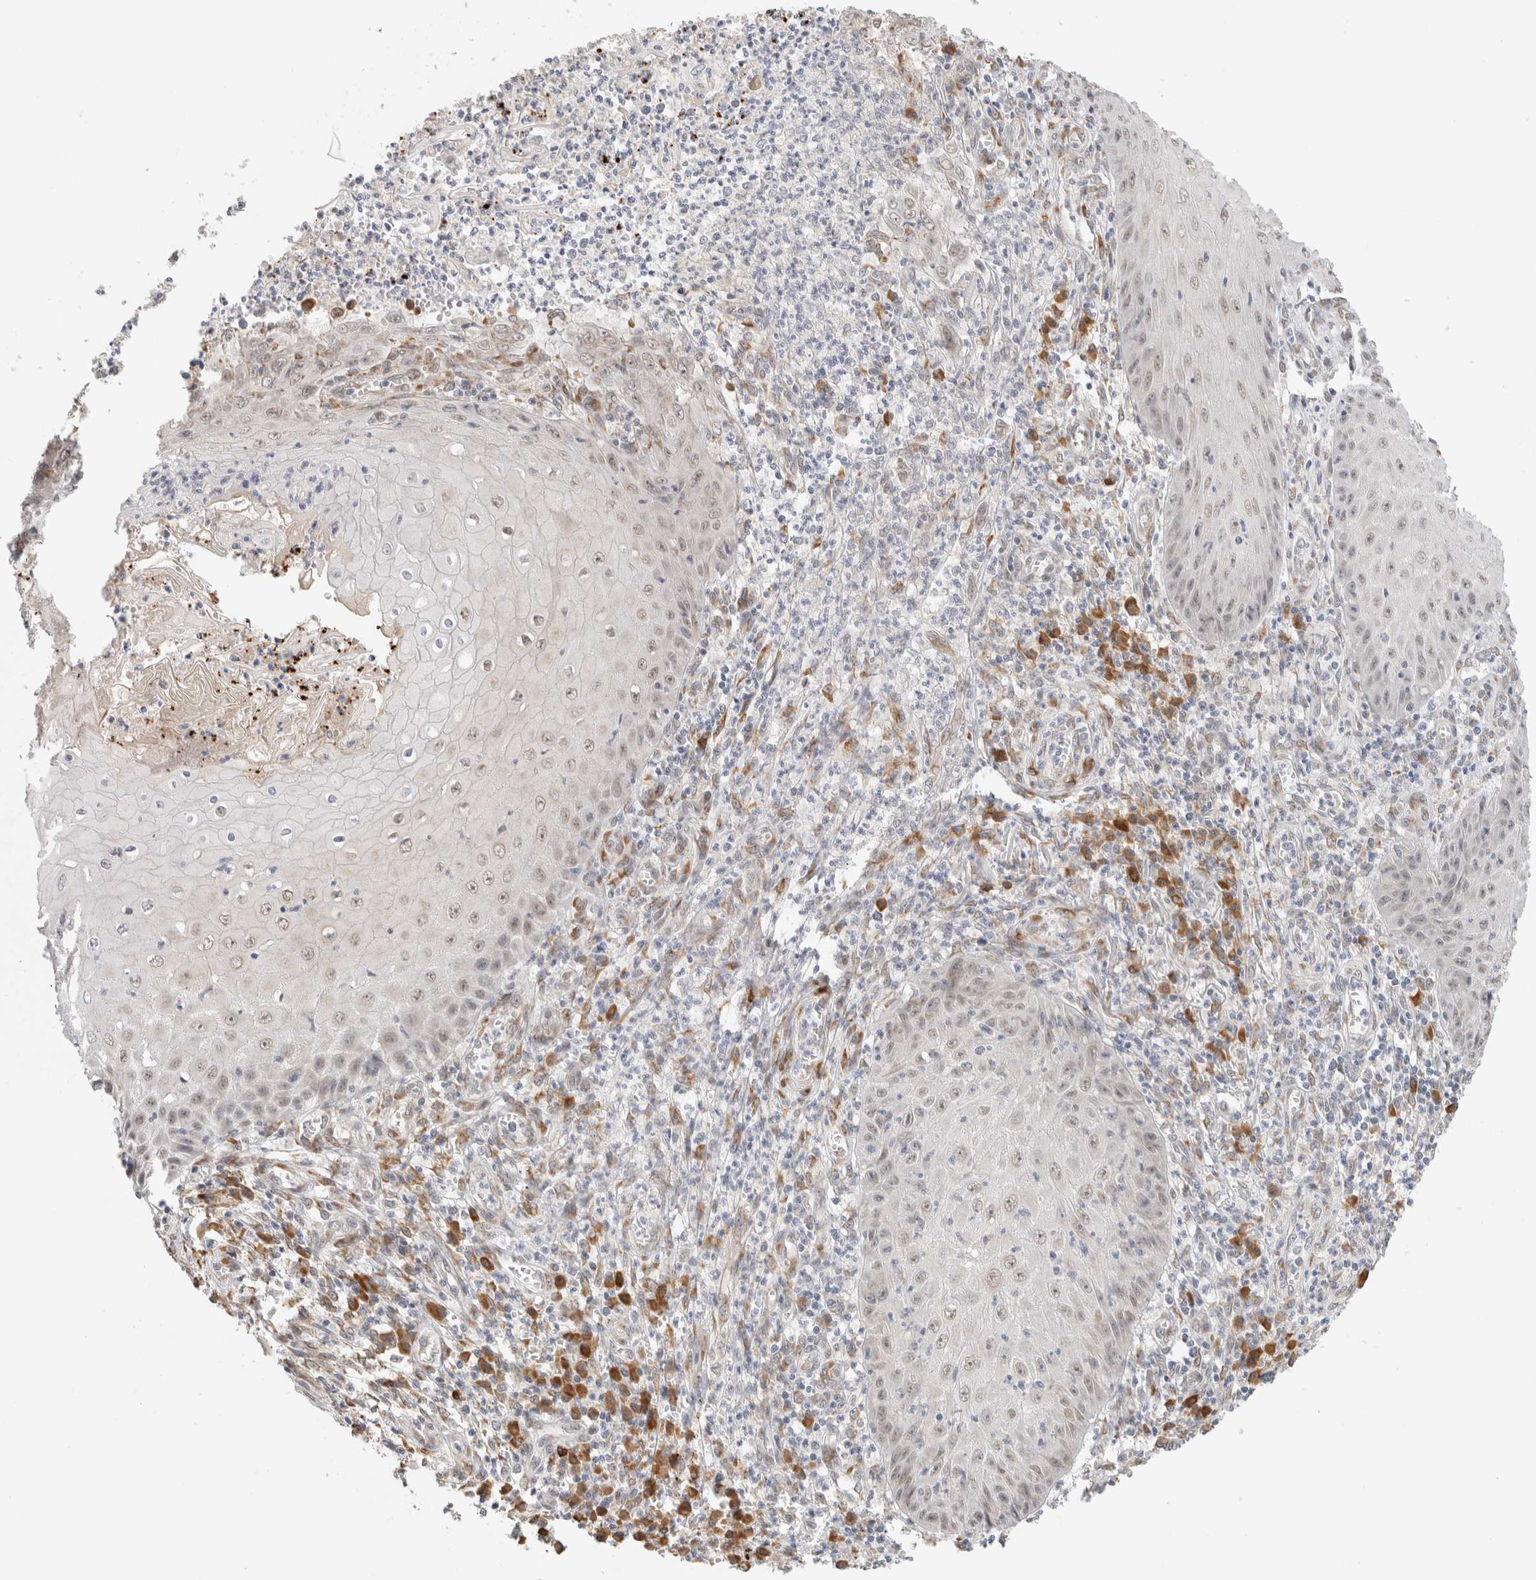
{"staining": {"intensity": "weak", "quantity": "<25%", "location": "nuclear"}, "tissue": "skin cancer", "cell_type": "Tumor cells", "image_type": "cancer", "snomed": [{"axis": "morphology", "description": "Squamous cell carcinoma, NOS"}, {"axis": "topography", "description": "Skin"}], "caption": "This is an IHC histopathology image of squamous cell carcinoma (skin). There is no positivity in tumor cells.", "gene": "HDLBP", "patient": {"sex": "female", "age": 73}}